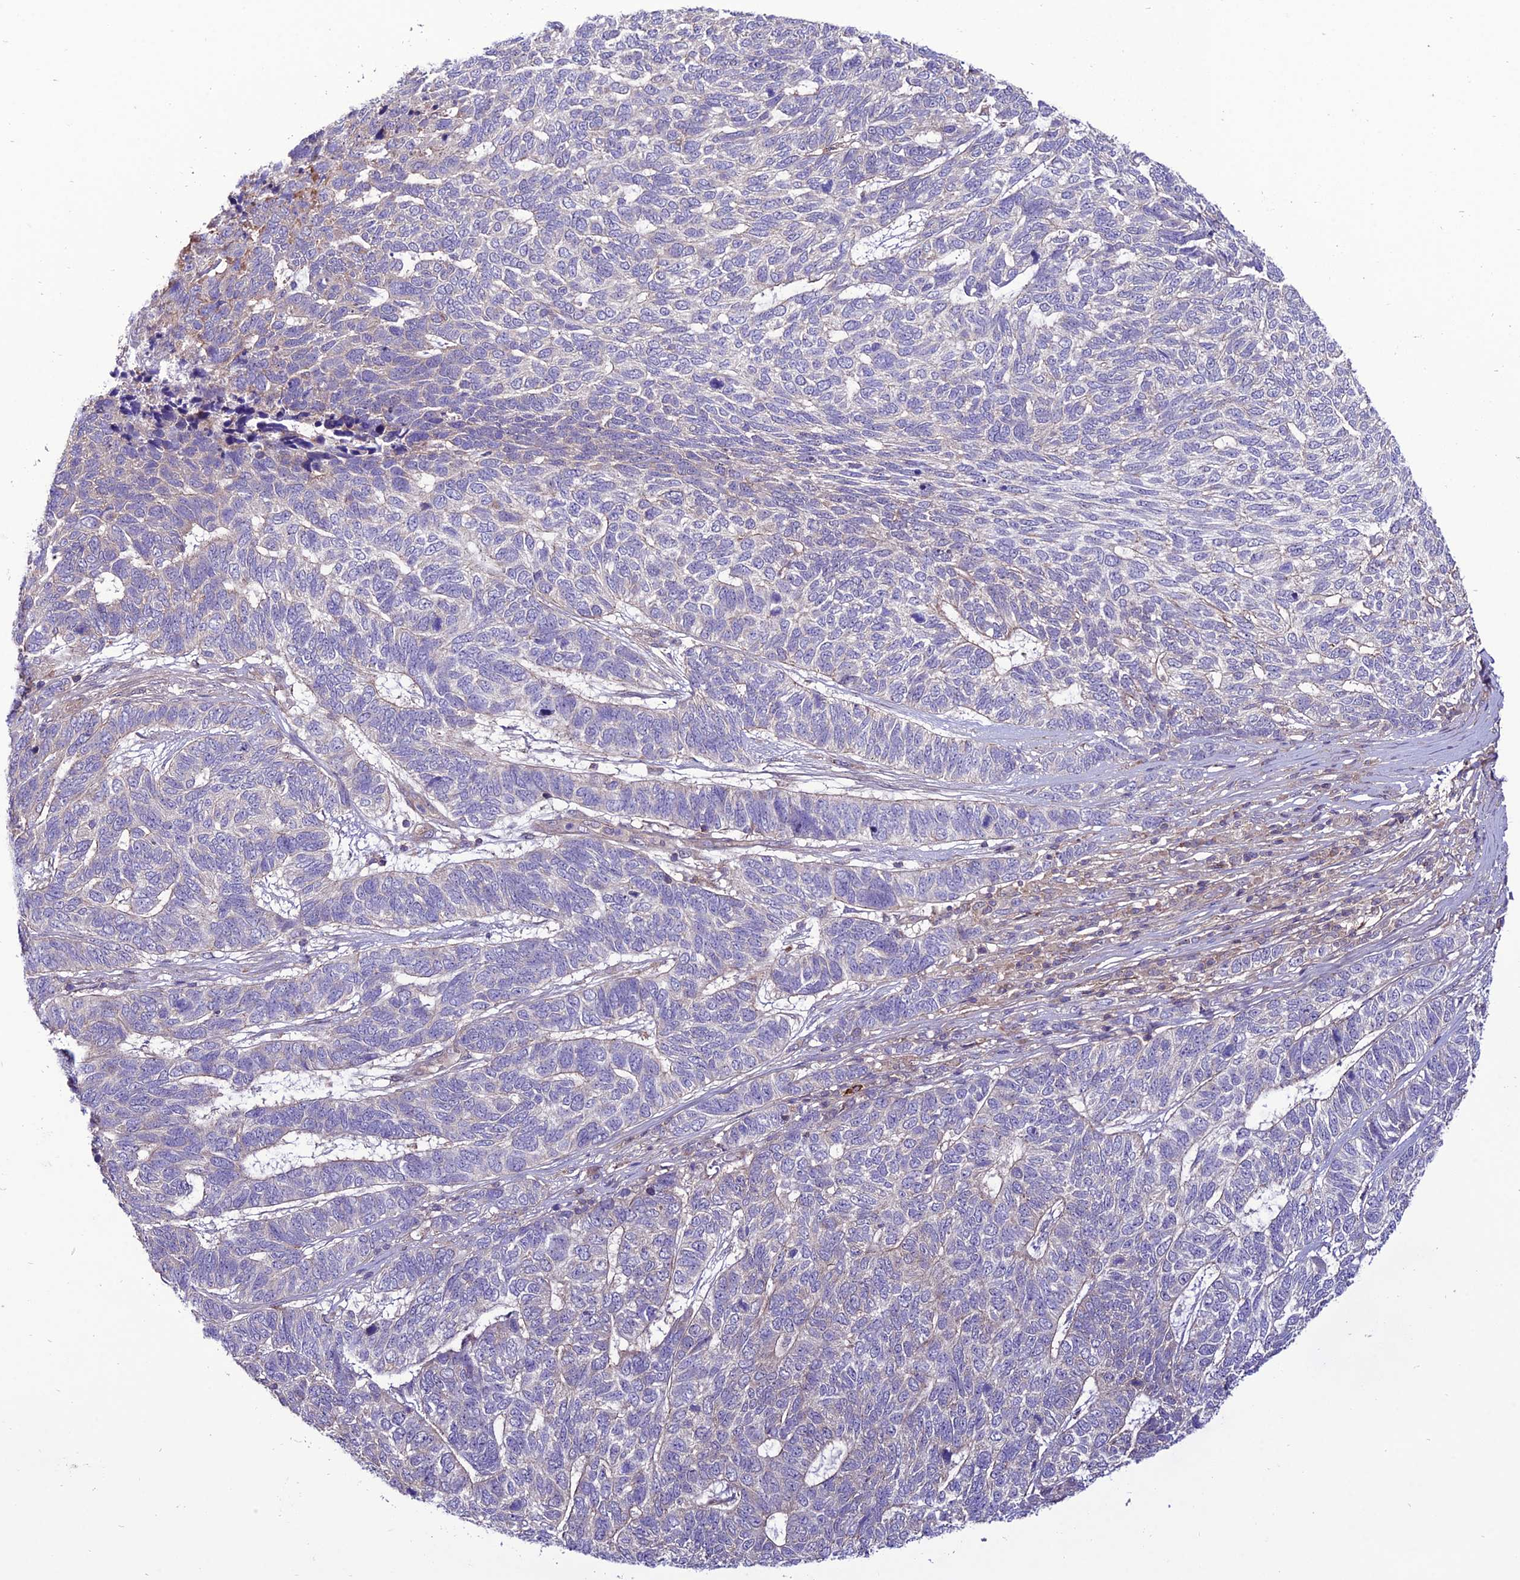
{"staining": {"intensity": "negative", "quantity": "none", "location": "none"}, "tissue": "skin cancer", "cell_type": "Tumor cells", "image_type": "cancer", "snomed": [{"axis": "morphology", "description": "Basal cell carcinoma"}, {"axis": "topography", "description": "Skin"}], "caption": "Tumor cells are negative for protein expression in human basal cell carcinoma (skin).", "gene": "PPIL3", "patient": {"sex": "female", "age": 65}}